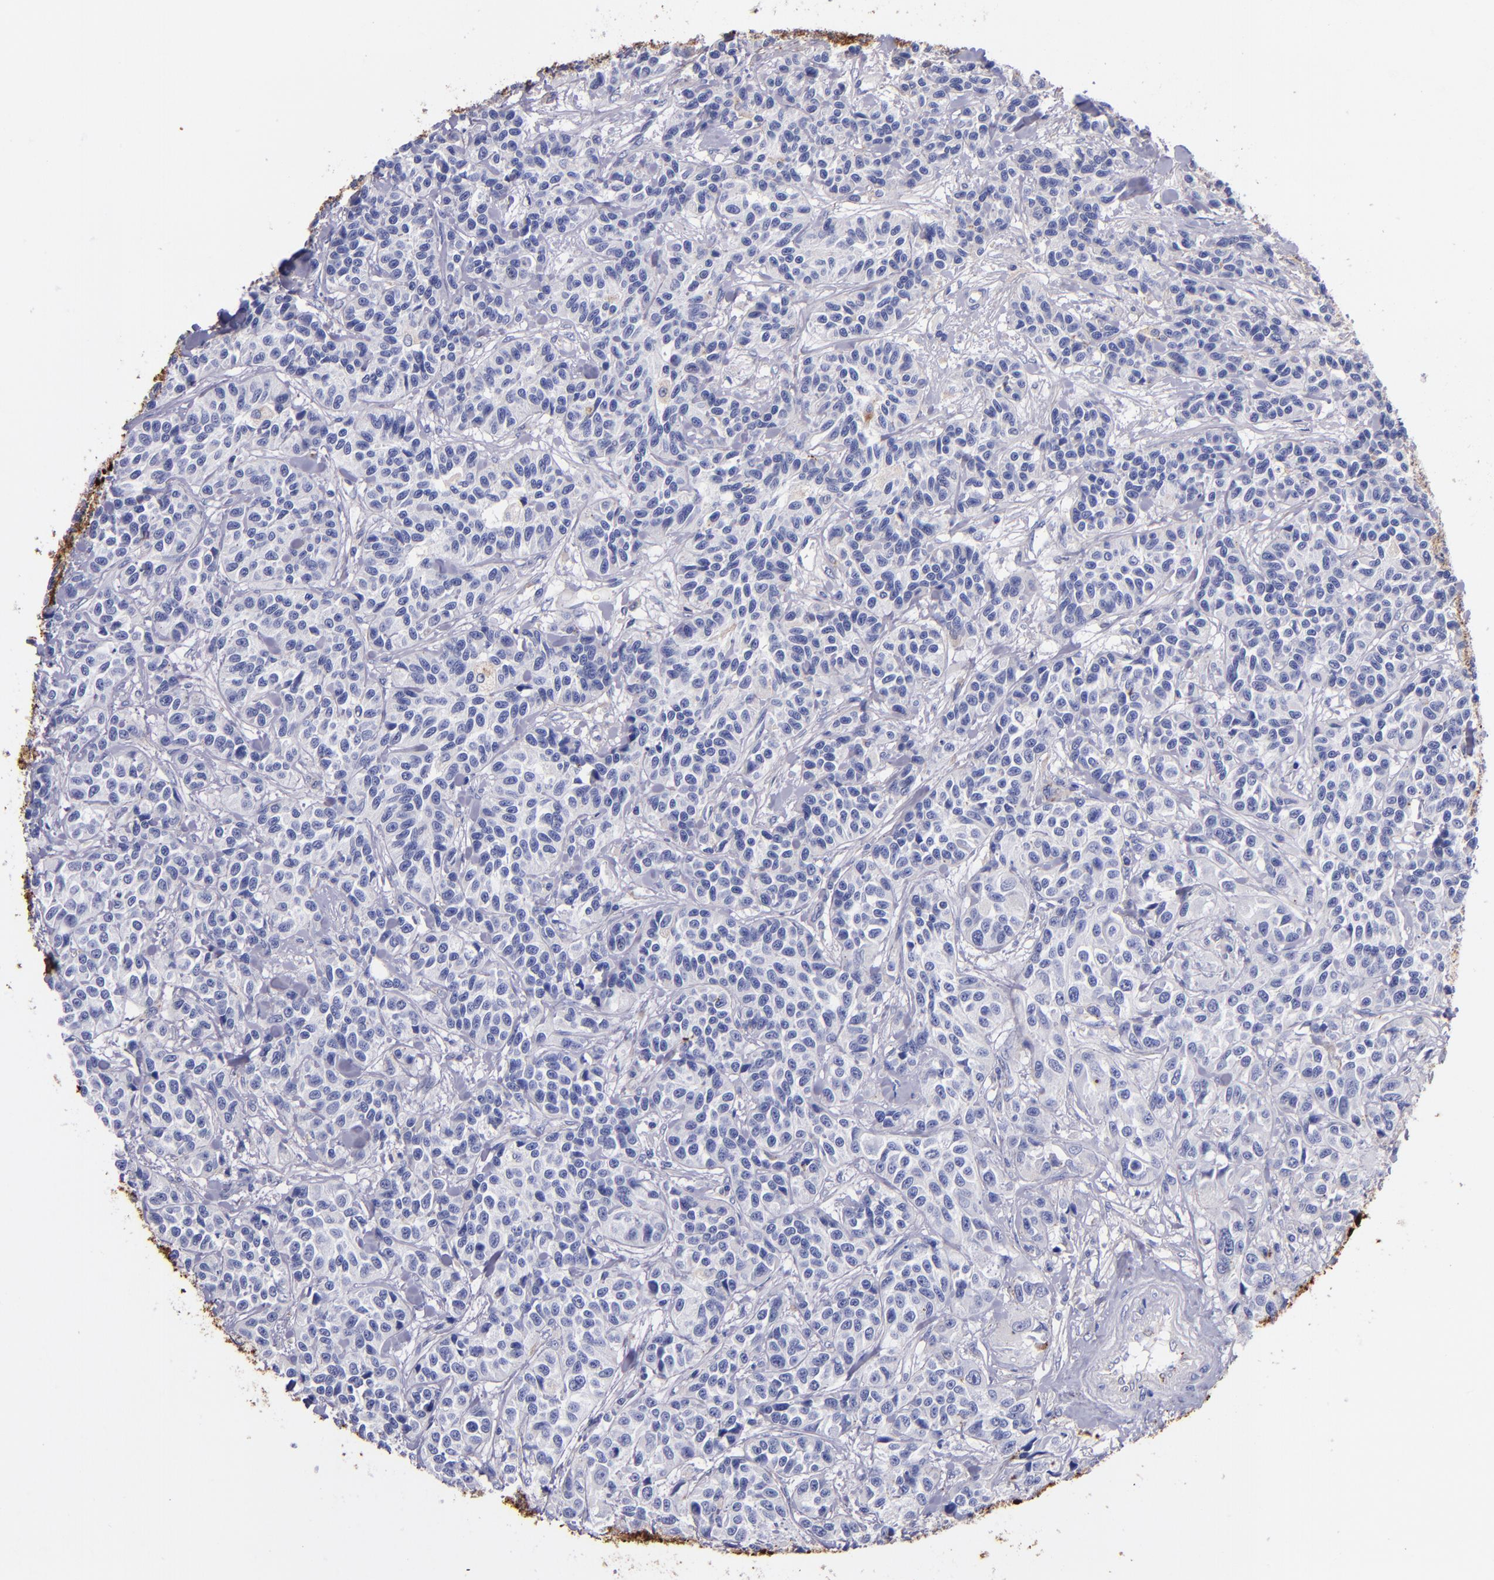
{"staining": {"intensity": "negative", "quantity": "none", "location": "none"}, "tissue": "urothelial cancer", "cell_type": "Tumor cells", "image_type": "cancer", "snomed": [{"axis": "morphology", "description": "Urothelial carcinoma, High grade"}, {"axis": "topography", "description": "Urinary bladder"}], "caption": "IHC of human urothelial carcinoma (high-grade) reveals no expression in tumor cells.", "gene": "IVL", "patient": {"sex": "female", "age": 81}}